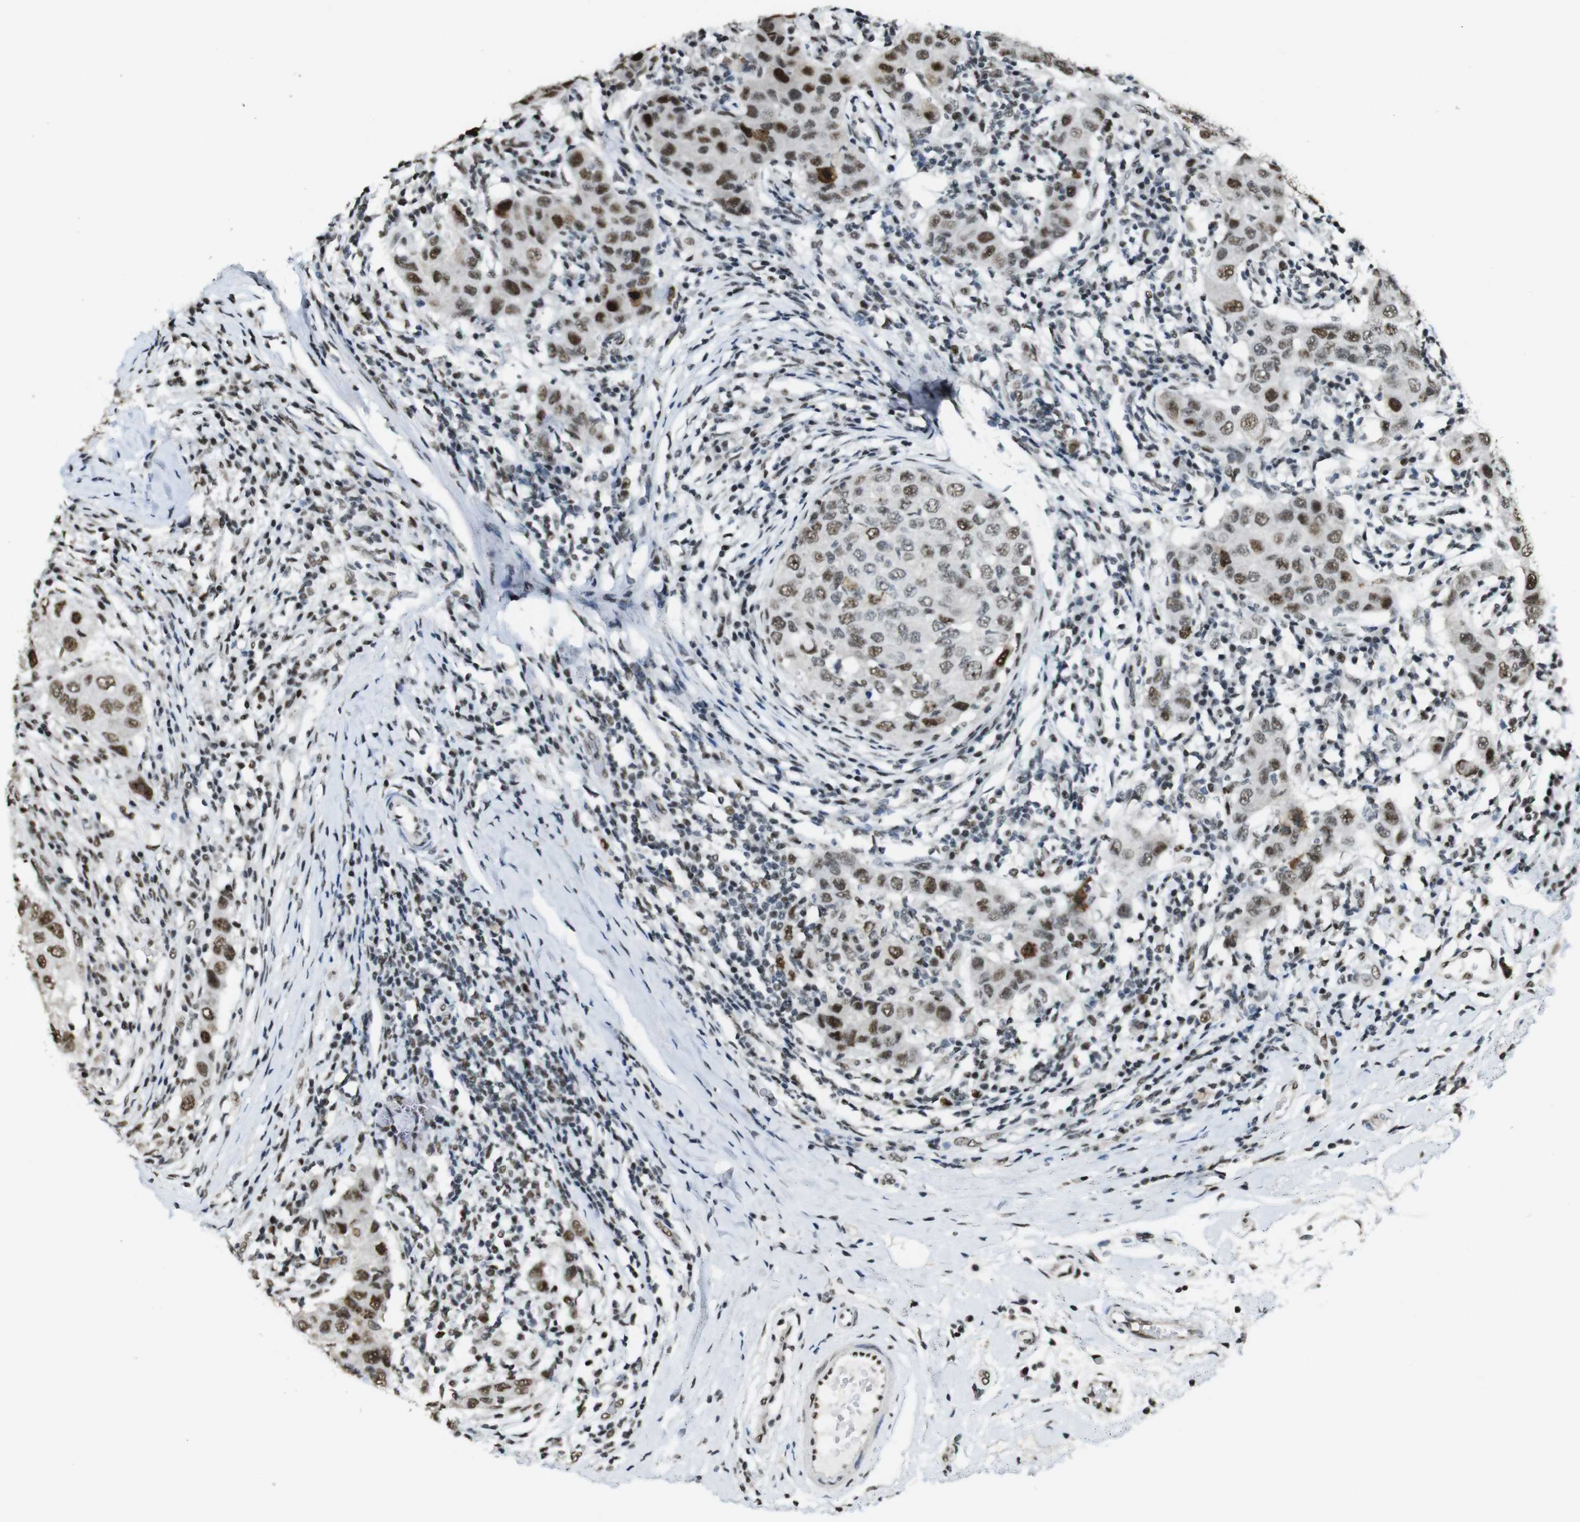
{"staining": {"intensity": "moderate", "quantity": ">75%", "location": "nuclear"}, "tissue": "breast cancer", "cell_type": "Tumor cells", "image_type": "cancer", "snomed": [{"axis": "morphology", "description": "Duct carcinoma"}, {"axis": "topography", "description": "Breast"}], "caption": "A brown stain labels moderate nuclear expression of a protein in human infiltrating ductal carcinoma (breast) tumor cells.", "gene": "CSNK2B", "patient": {"sex": "female", "age": 27}}